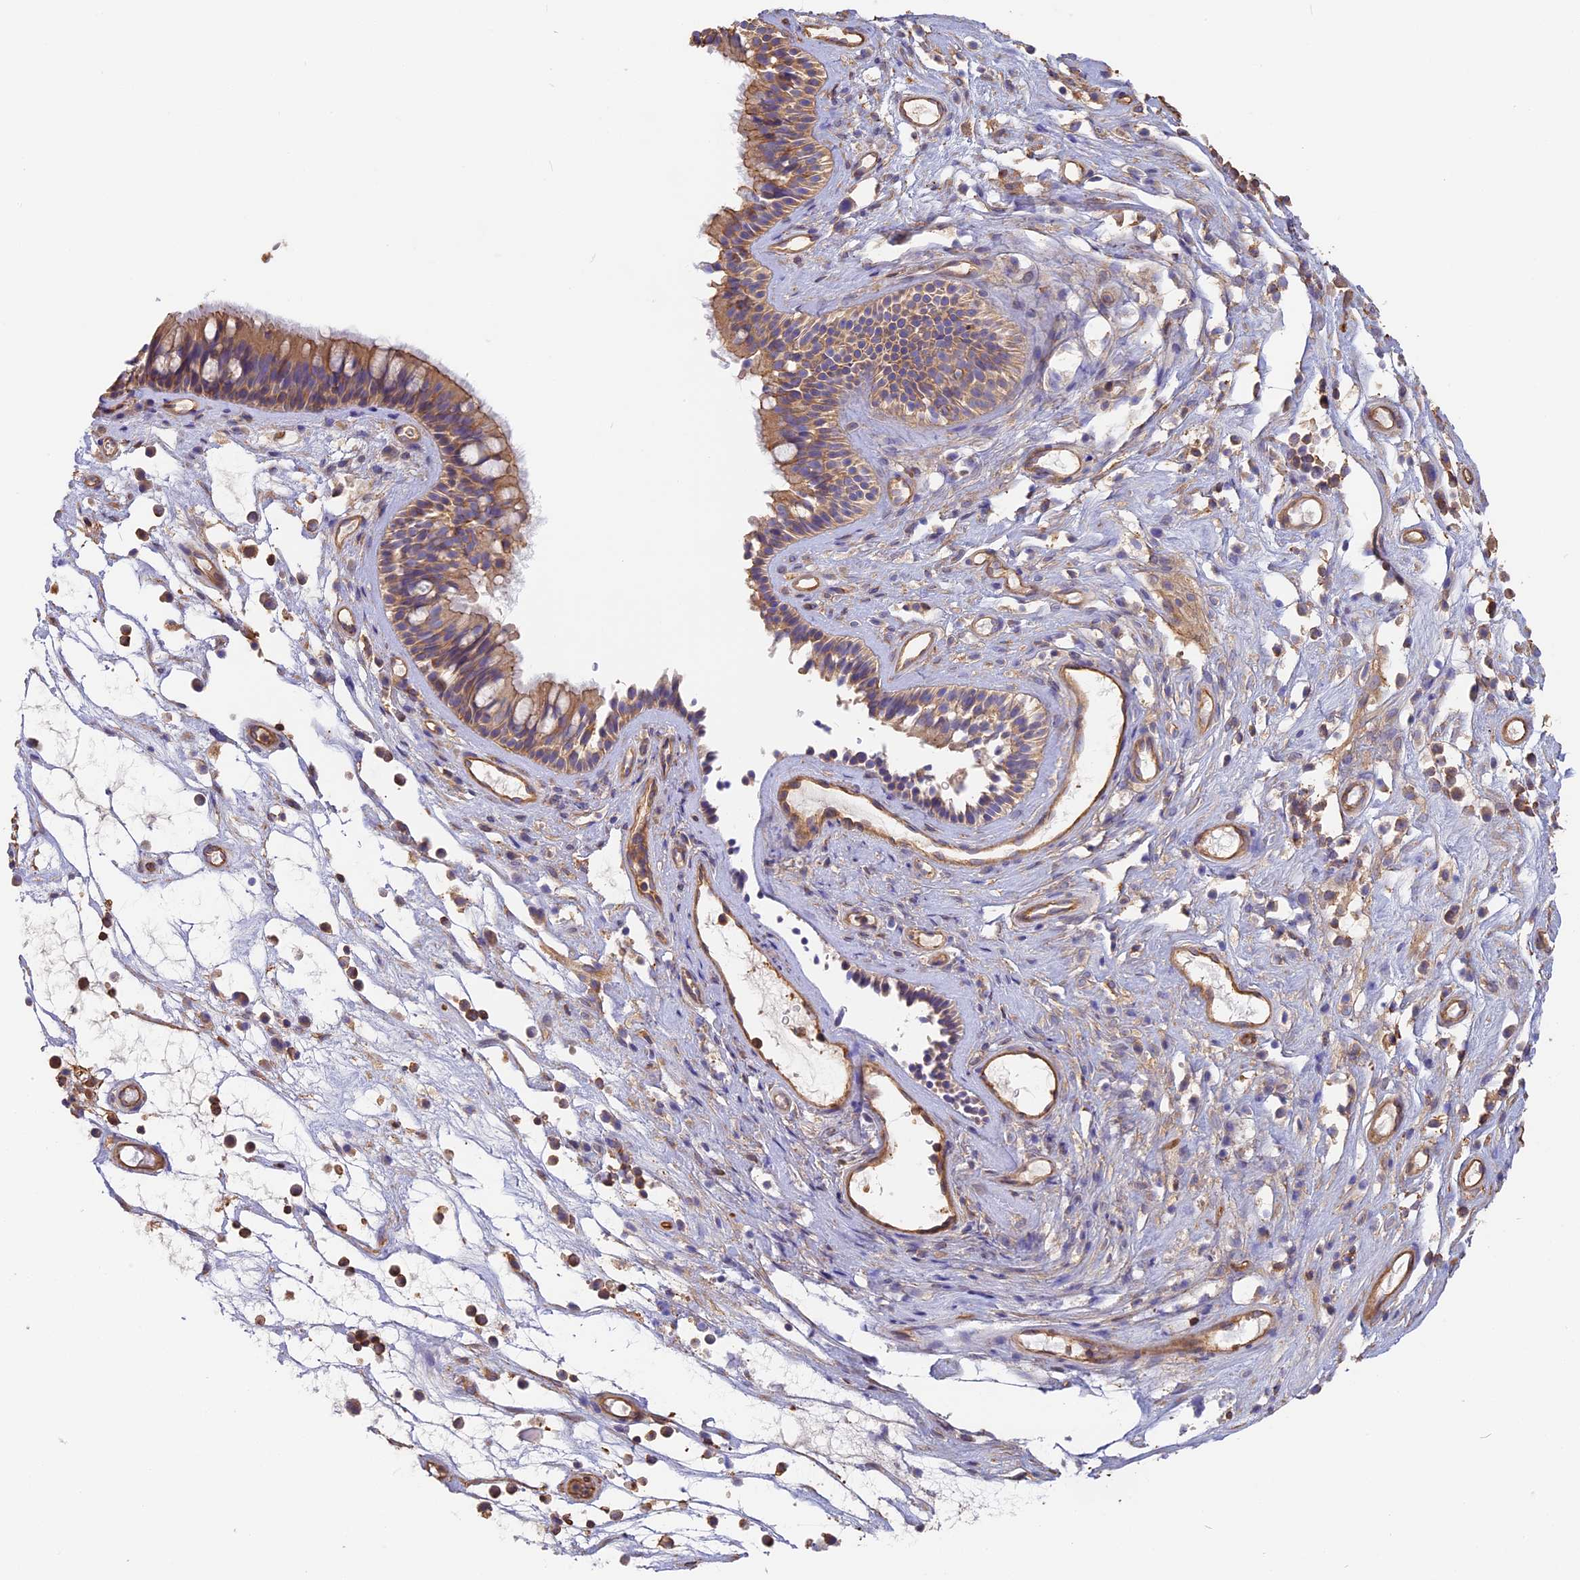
{"staining": {"intensity": "moderate", "quantity": ">75%", "location": "cytoplasmic/membranous"}, "tissue": "nasopharynx", "cell_type": "Respiratory epithelial cells", "image_type": "normal", "snomed": [{"axis": "morphology", "description": "Normal tissue, NOS"}, {"axis": "morphology", "description": "Inflammation, NOS"}, {"axis": "morphology", "description": "Malignant melanoma, Metastatic site"}, {"axis": "topography", "description": "Nasopharynx"}], "caption": "Nasopharynx stained with DAB IHC exhibits medium levels of moderate cytoplasmic/membranous staining in about >75% of respiratory epithelial cells.", "gene": "VPS18", "patient": {"sex": "male", "age": 70}}